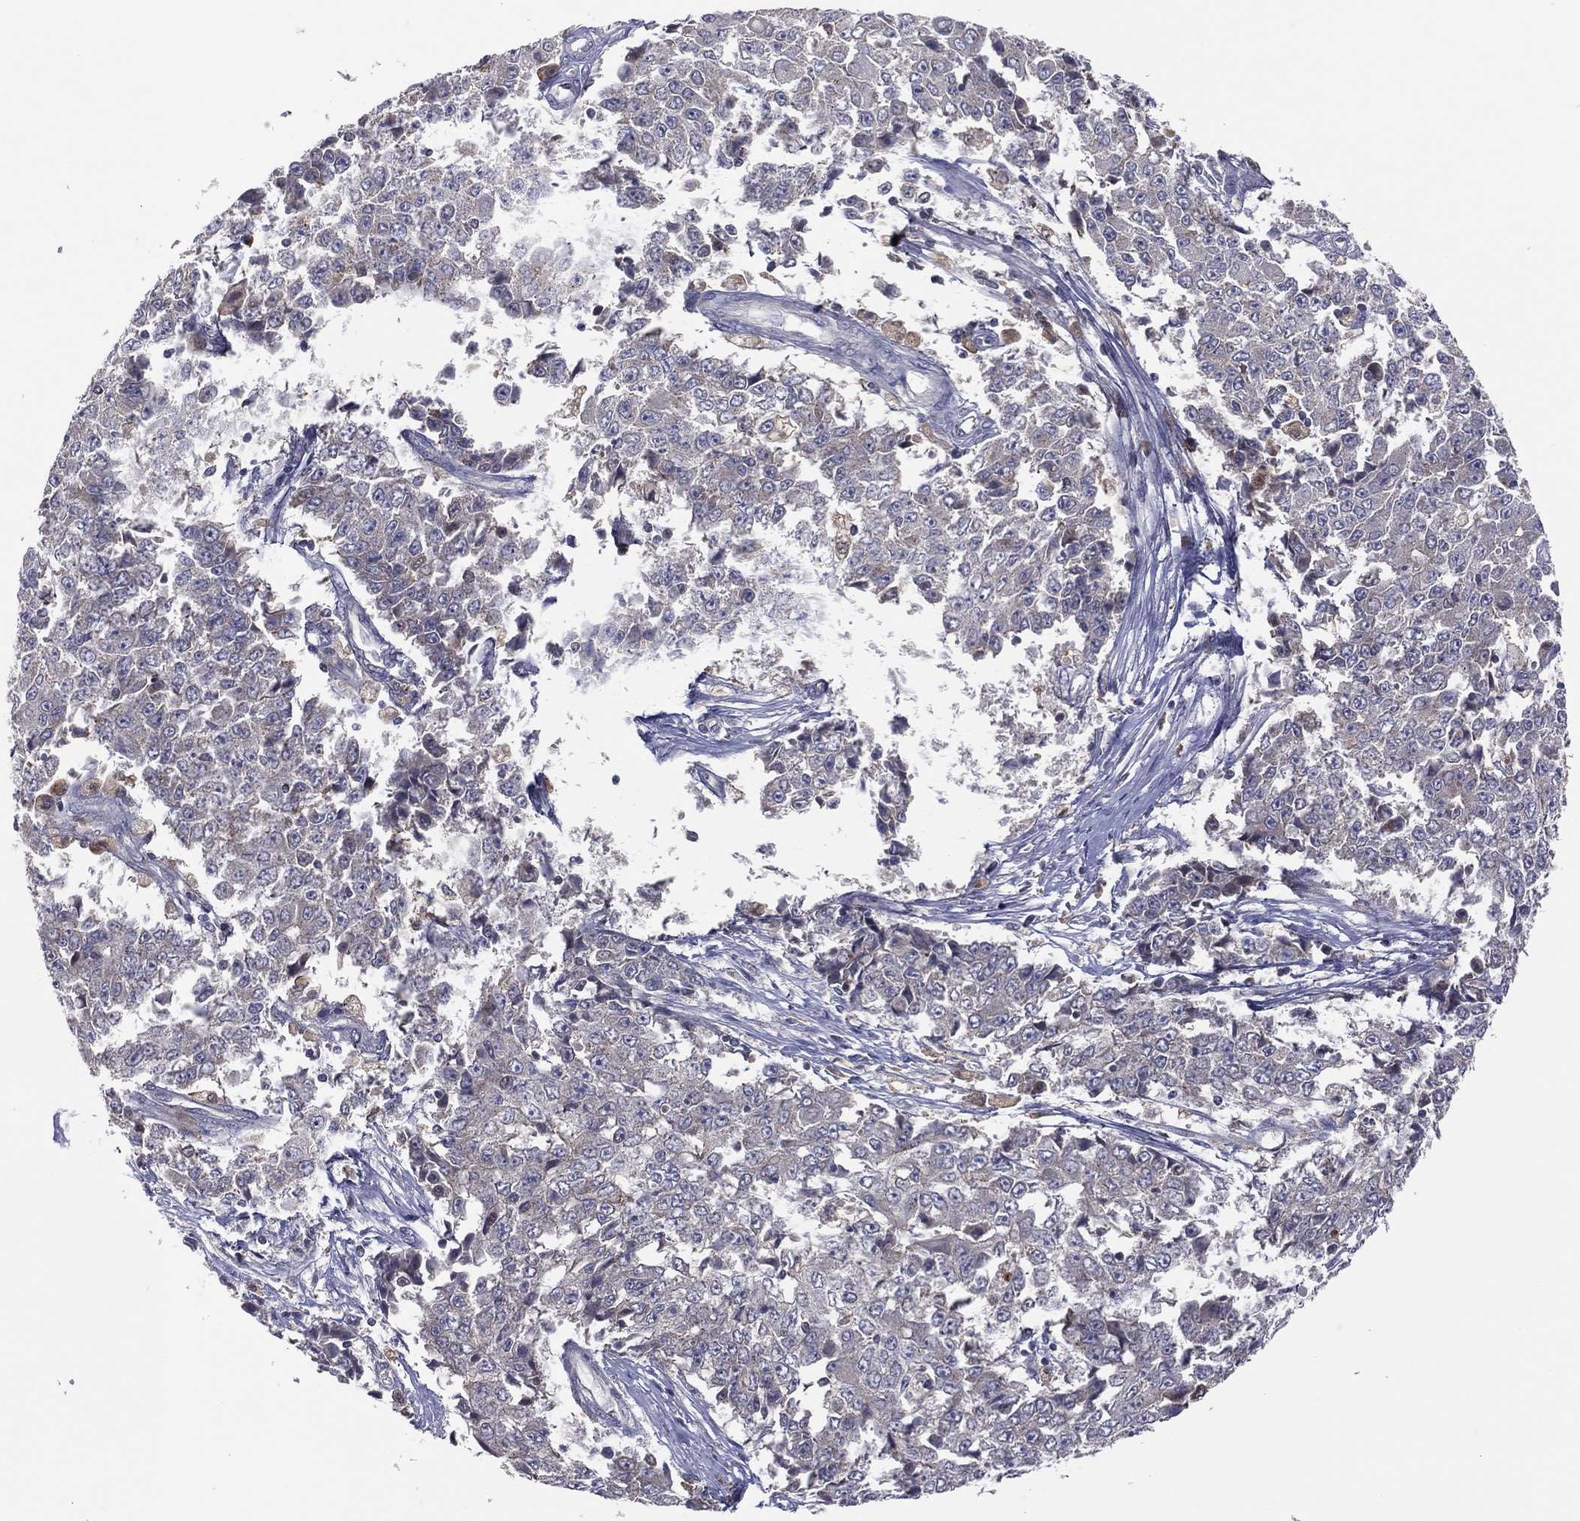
{"staining": {"intensity": "negative", "quantity": "none", "location": "none"}, "tissue": "ovarian cancer", "cell_type": "Tumor cells", "image_type": "cancer", "snomed": [{"axis": "morphology", "description": "Carcinoma, endometroid"}, {"axis": "topography", "description": "Ovary"}], "caption": "Tumor cells show no significant staining in endometroid carcinoma (ovarian).", "gene": "STARD3", "patient": {"sex": "female", "age": 42}}